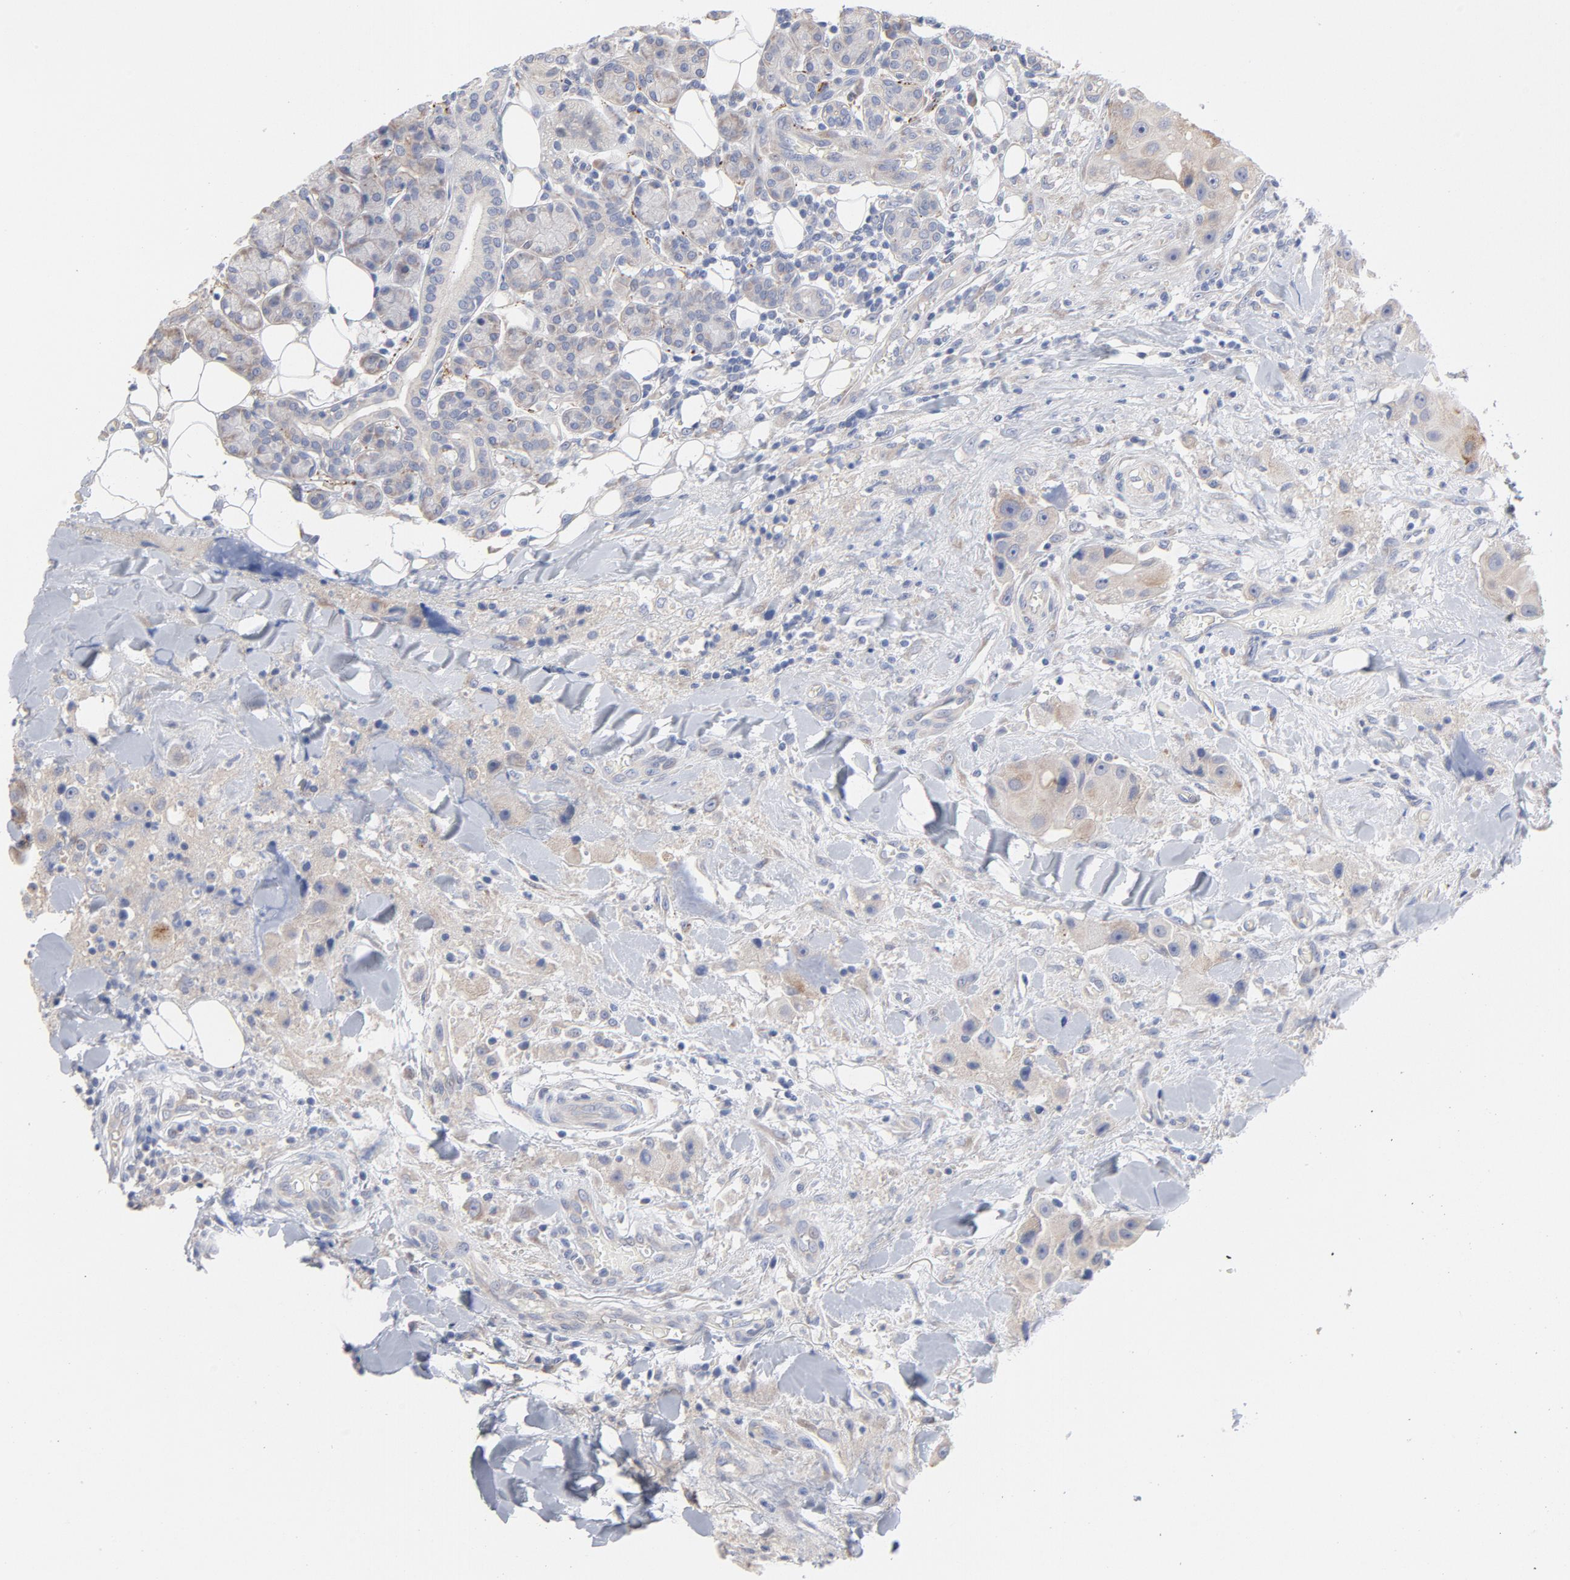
{"staining": {"intensity": "weak", "quantity": ">75%", "location": "cytoplasmic/membranous"}, "tissue": "head and neck cancer", "cell_type": "Tumor cells", "image_type": "cancer", "snomed": [{"axis": "morphology", "description": "Normal tissue, NOS"}, {"axis": "morphology", "description": "Adenocarcinoma, NOS"}, {"axis": "topography", "description": "Salivary gland"}, {"axis": "topography", "description": "Head-Neck"}], "caption": "Brown immunohistochemical staining in human head and neck cancer (adenocarcinoma) exhibits weak cytoplasmic/membranous positivity in approximately >75% of tumor cells.", "gene": "CPE", "patient": {"sex": "male", "age": 80}}